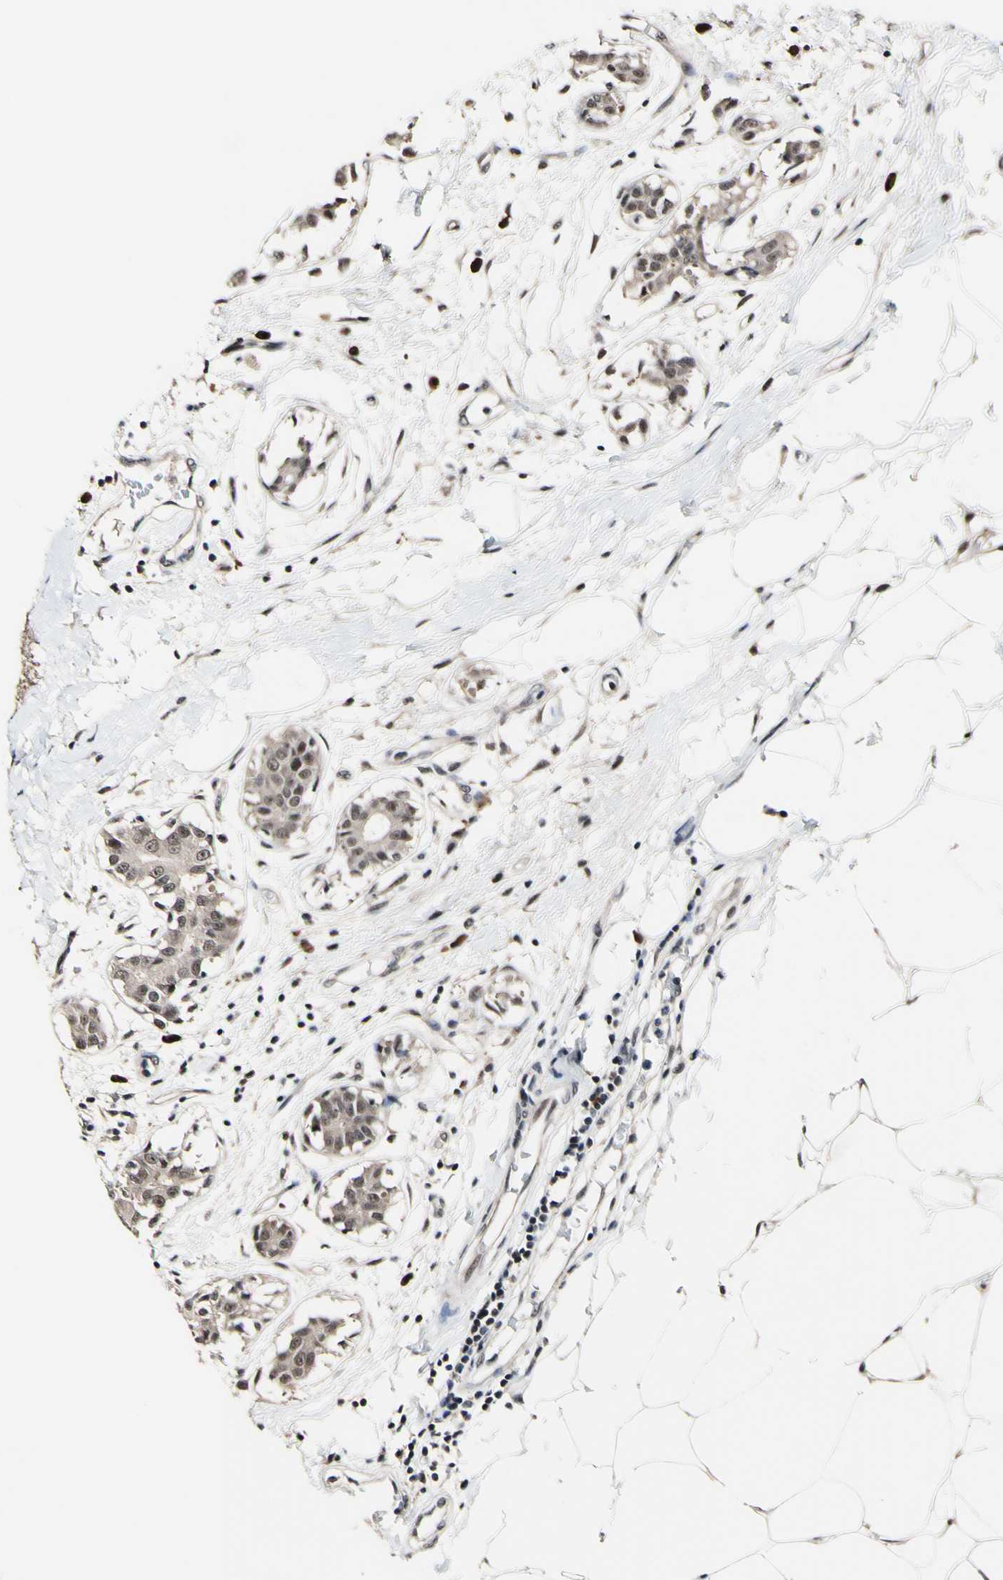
{"staining": {"intensity": "weak", "quantity": ">75%", "location": "cytoplasmic/membranous,nuclear"}, "tissue": "breast cancer", "cell_type": "Tumor cells", "image_type": "cancer", "snomed": [{"axis": "morphology", "description": "Duct carcinoma"}, {"axis": "topography", "description": "Breast"}], "caption": "Immunohistochemical staining of human invasive ductal carcinoma (breast) exhibits weak cytoplasmic/membranous and nuclear protein staining in about >75% of tumor cells.", "gene": "PSMD10", "patient": {"sex": "female", "age": 40}}